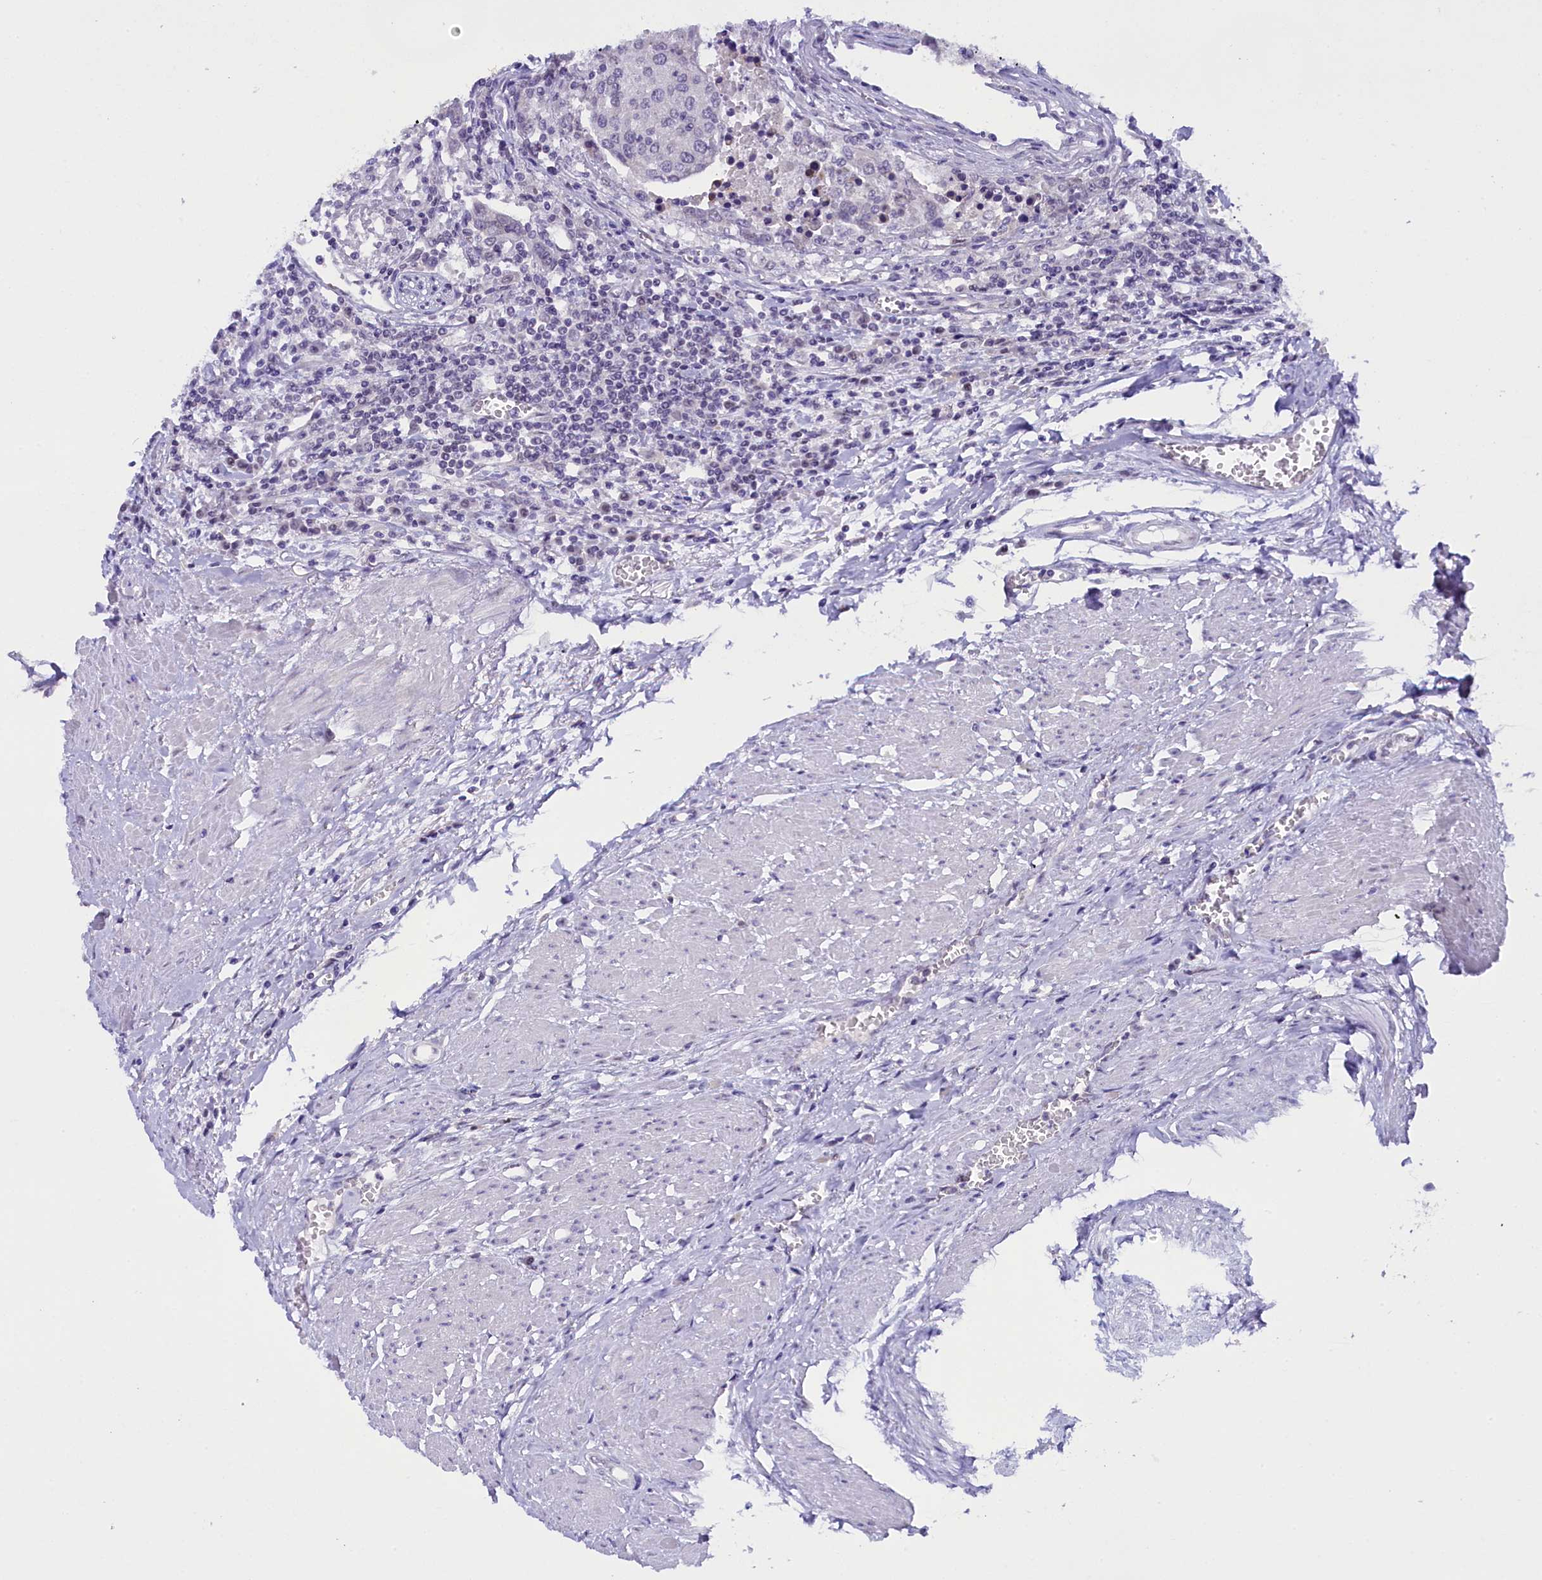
{"staining": {"intensity": "negative", "quantity": "none", "location": "none"}, "tissue": "urothelial cancer", "cell_type": "Tumor cells", "image_type": "cancer", "snomed": [{"axis": "morphology", "description": "Urothelial carcinoma, High grade"}, {"axis": "topography", "description": "Urinary bladder"}], "caption": "A micrograph of urothelial carcinoma (high-grade) stained for a protein demonstrates no brown staining in tumor cells.", "gene": "OSGEP", "patient": {"sex": "female", "age": 85}}